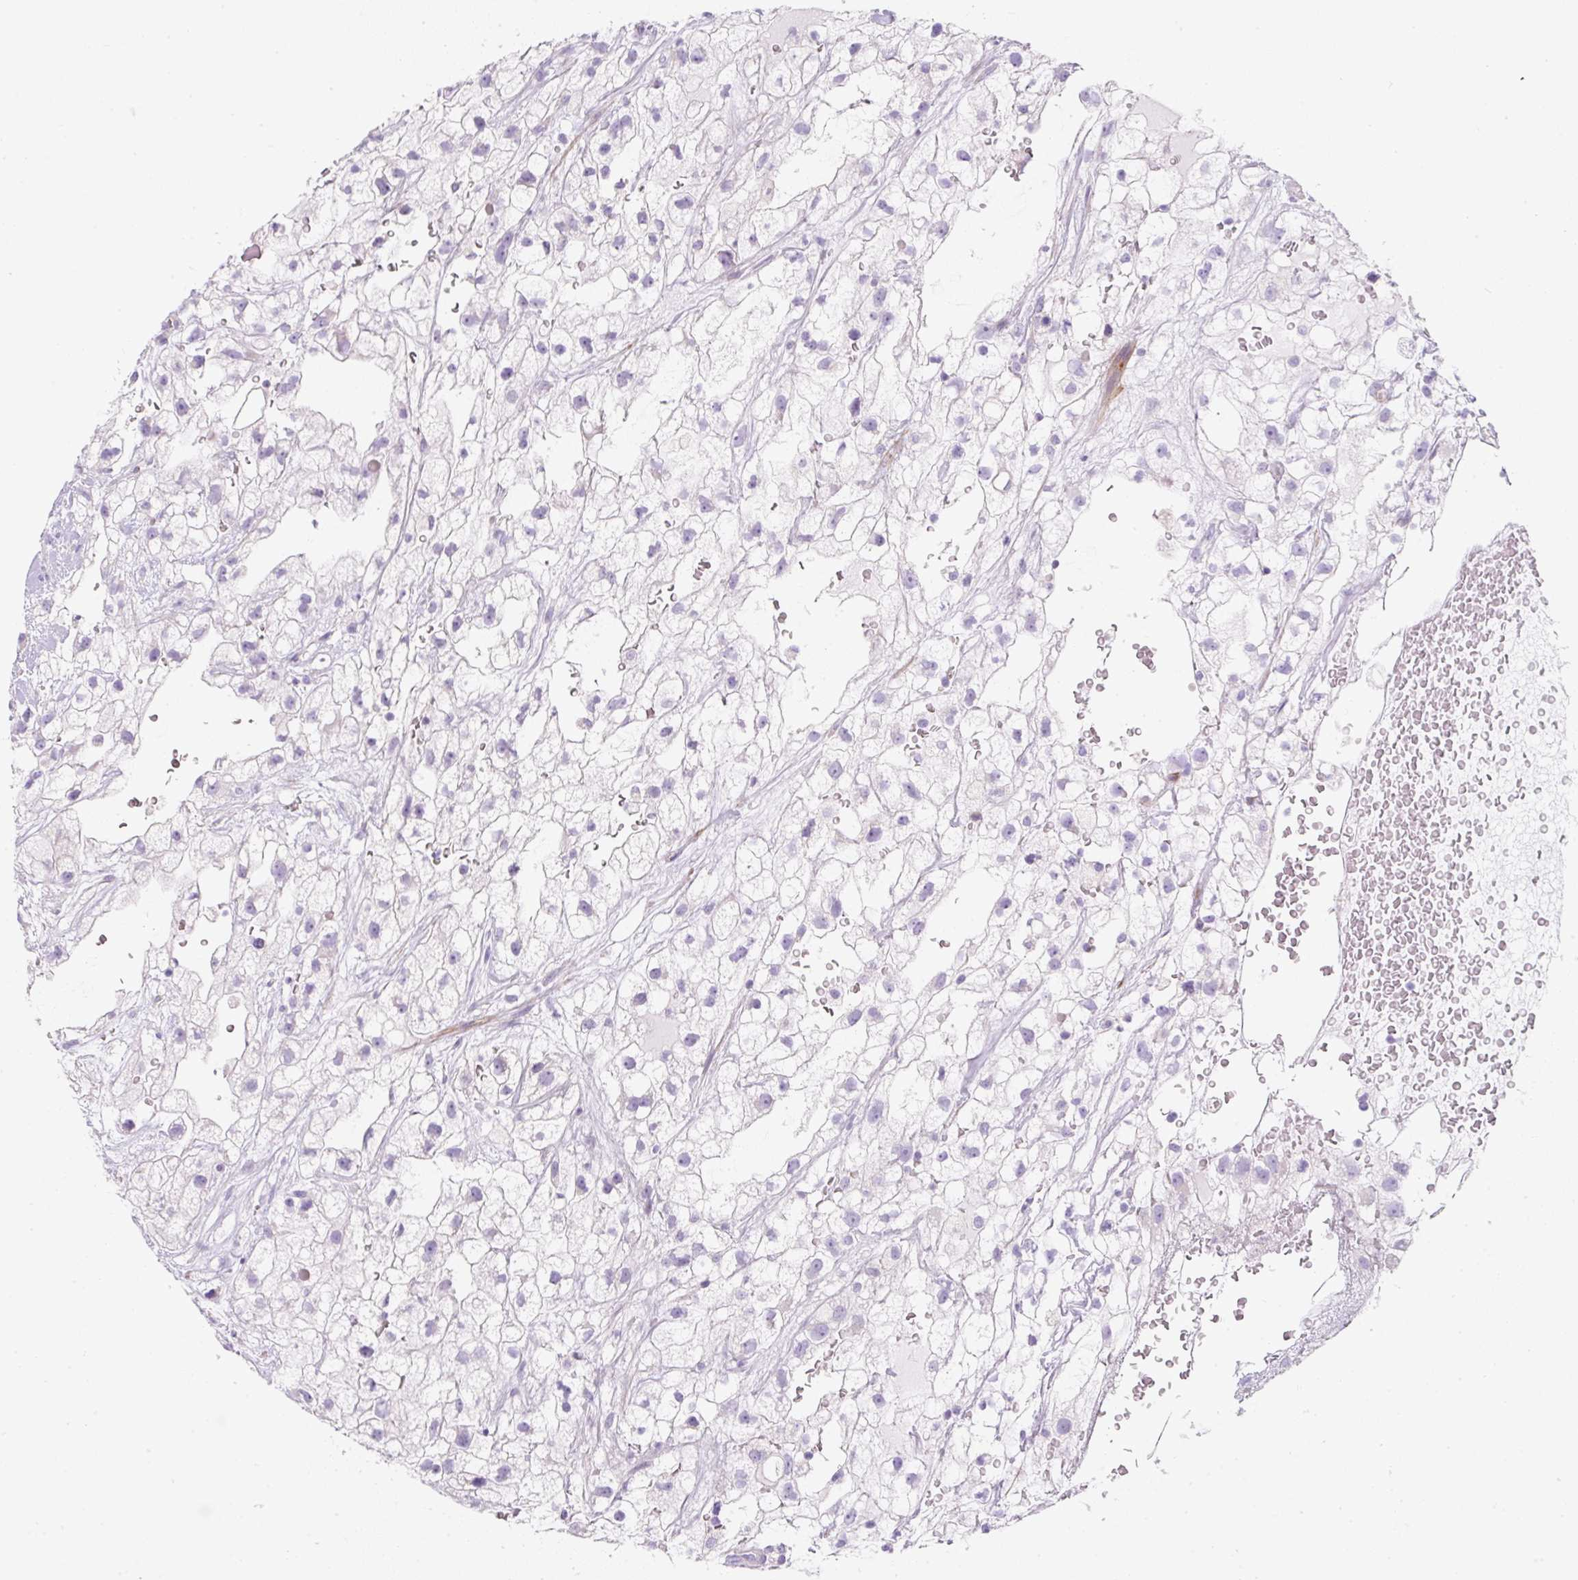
{"staining": {"intensity": "negative", "quantity": "none", "location": "none"}, "tissue": "renal cancer", "cell_type": "Tumor cells", "image_type": "cancer", "snomed": [{"axis": "morphology", "description": "Adenocarcinoma, NOS"}, {"axis": "topography", "description": "Kidney"}], "caption": "IHC micrograph of neoplastic tissue: renal adenocarcinoma stained with DAB displays no significant protein positivity in tumor cells.", "gene": "ERAP2", "patient": {"sex": "male", "age": 59}}